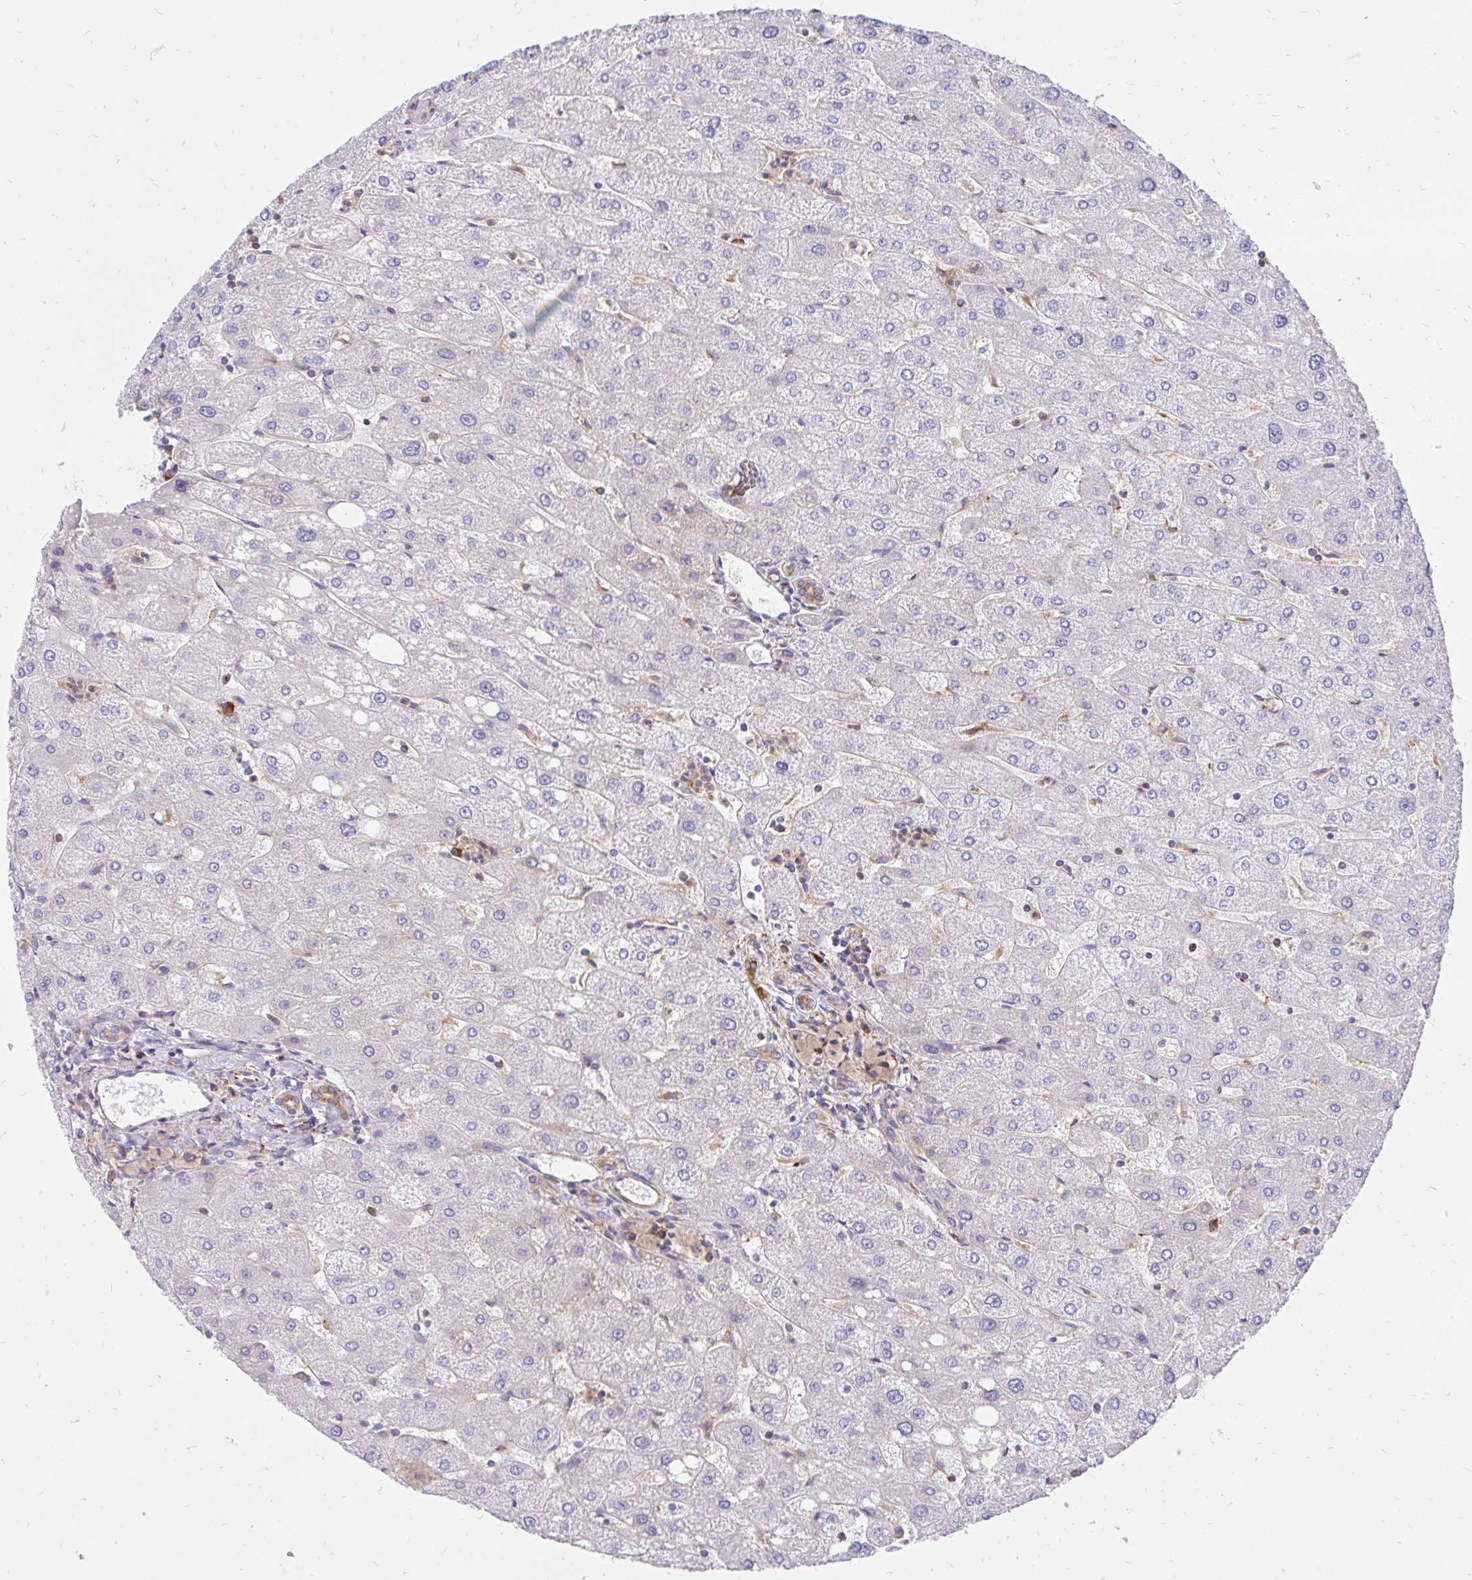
{"staining": {"intensity": "moderate", "quantity": ">75%", "location": "cytoplasmic/membranous"}, "tissue": "liver", "cell_type": "Cholangiocytes", "image_type": "normal", "snomed": [{"axis": "morphology", "description": "Normal tissue, NOS"}, {"axis": "topography", "description": "Liver"}], "caption": "This is an image of immunohistochemistry staining of benign liver, which shows moderate staining in the cytoplasmic/membranous of cholangiocytes.", "gene": "ABCB10", "patient": {"sex": "male", "age": 67}}